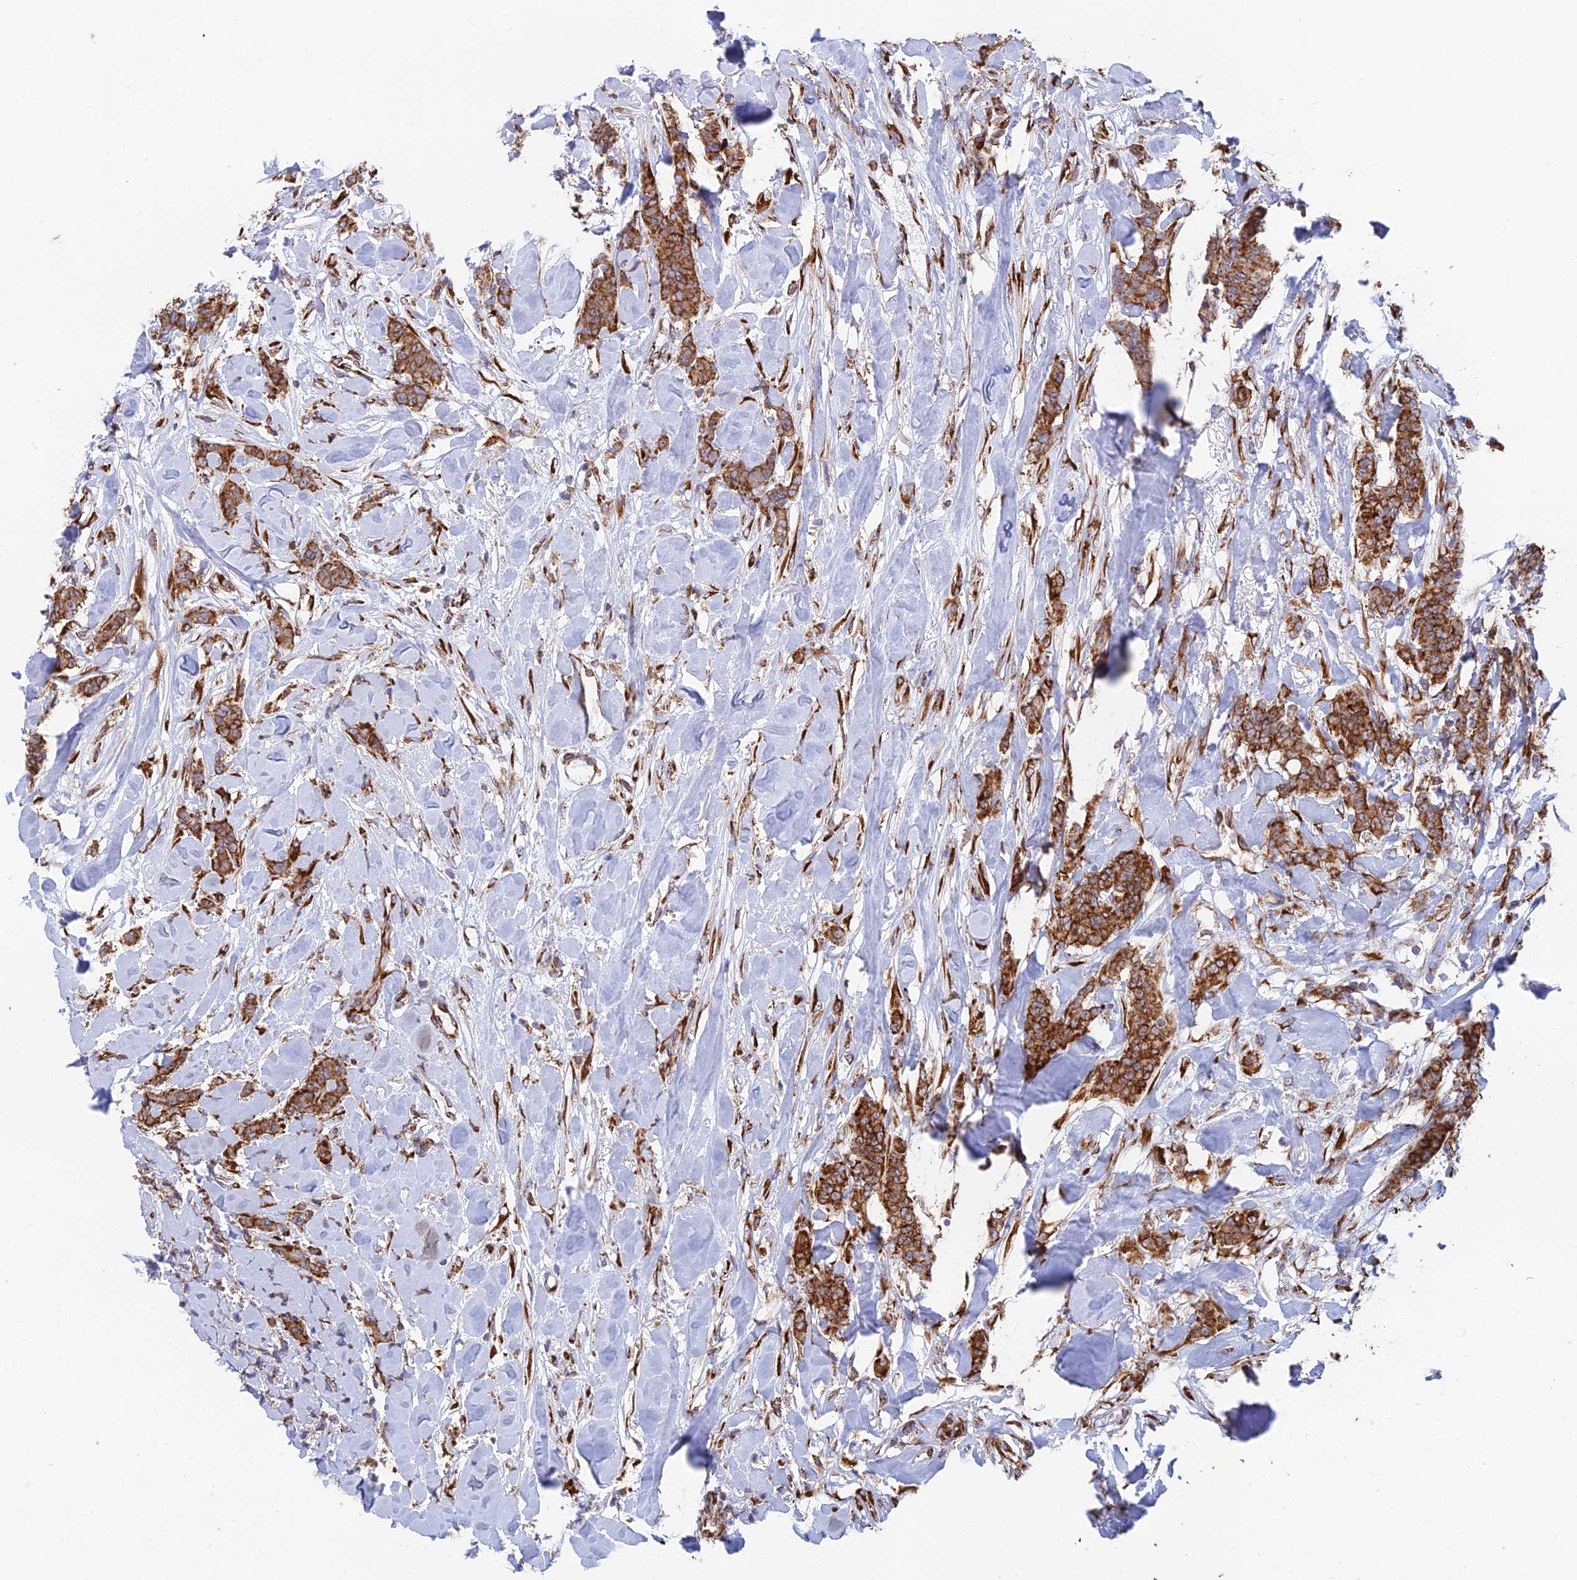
{"staining": {"intensity": "strong", "quantity": ">75%", "location": "cytoplasmic/membranous"}, "tissue": "breast cancer", "cell_type": "Tumor cells", "image_type": "cancer", "snomed": [{"axis": "morphology", "description": "Duct carcinoma"}, {"axis": "topography", "description": "Breast"}], "caption": "Breast cancer (infiltrating ductal carcinoma) tissue exhibits strong cytoplasmic/membranous expression in about >75% of tumor cells, visualized by immunohistochemistry. Using DAB (brown) and hematoxylin (blue) stains, captured at high magnification using brightfield microscopy.", "gene": "CCDC69", "patient": {"sex": "female", "age": 40}}